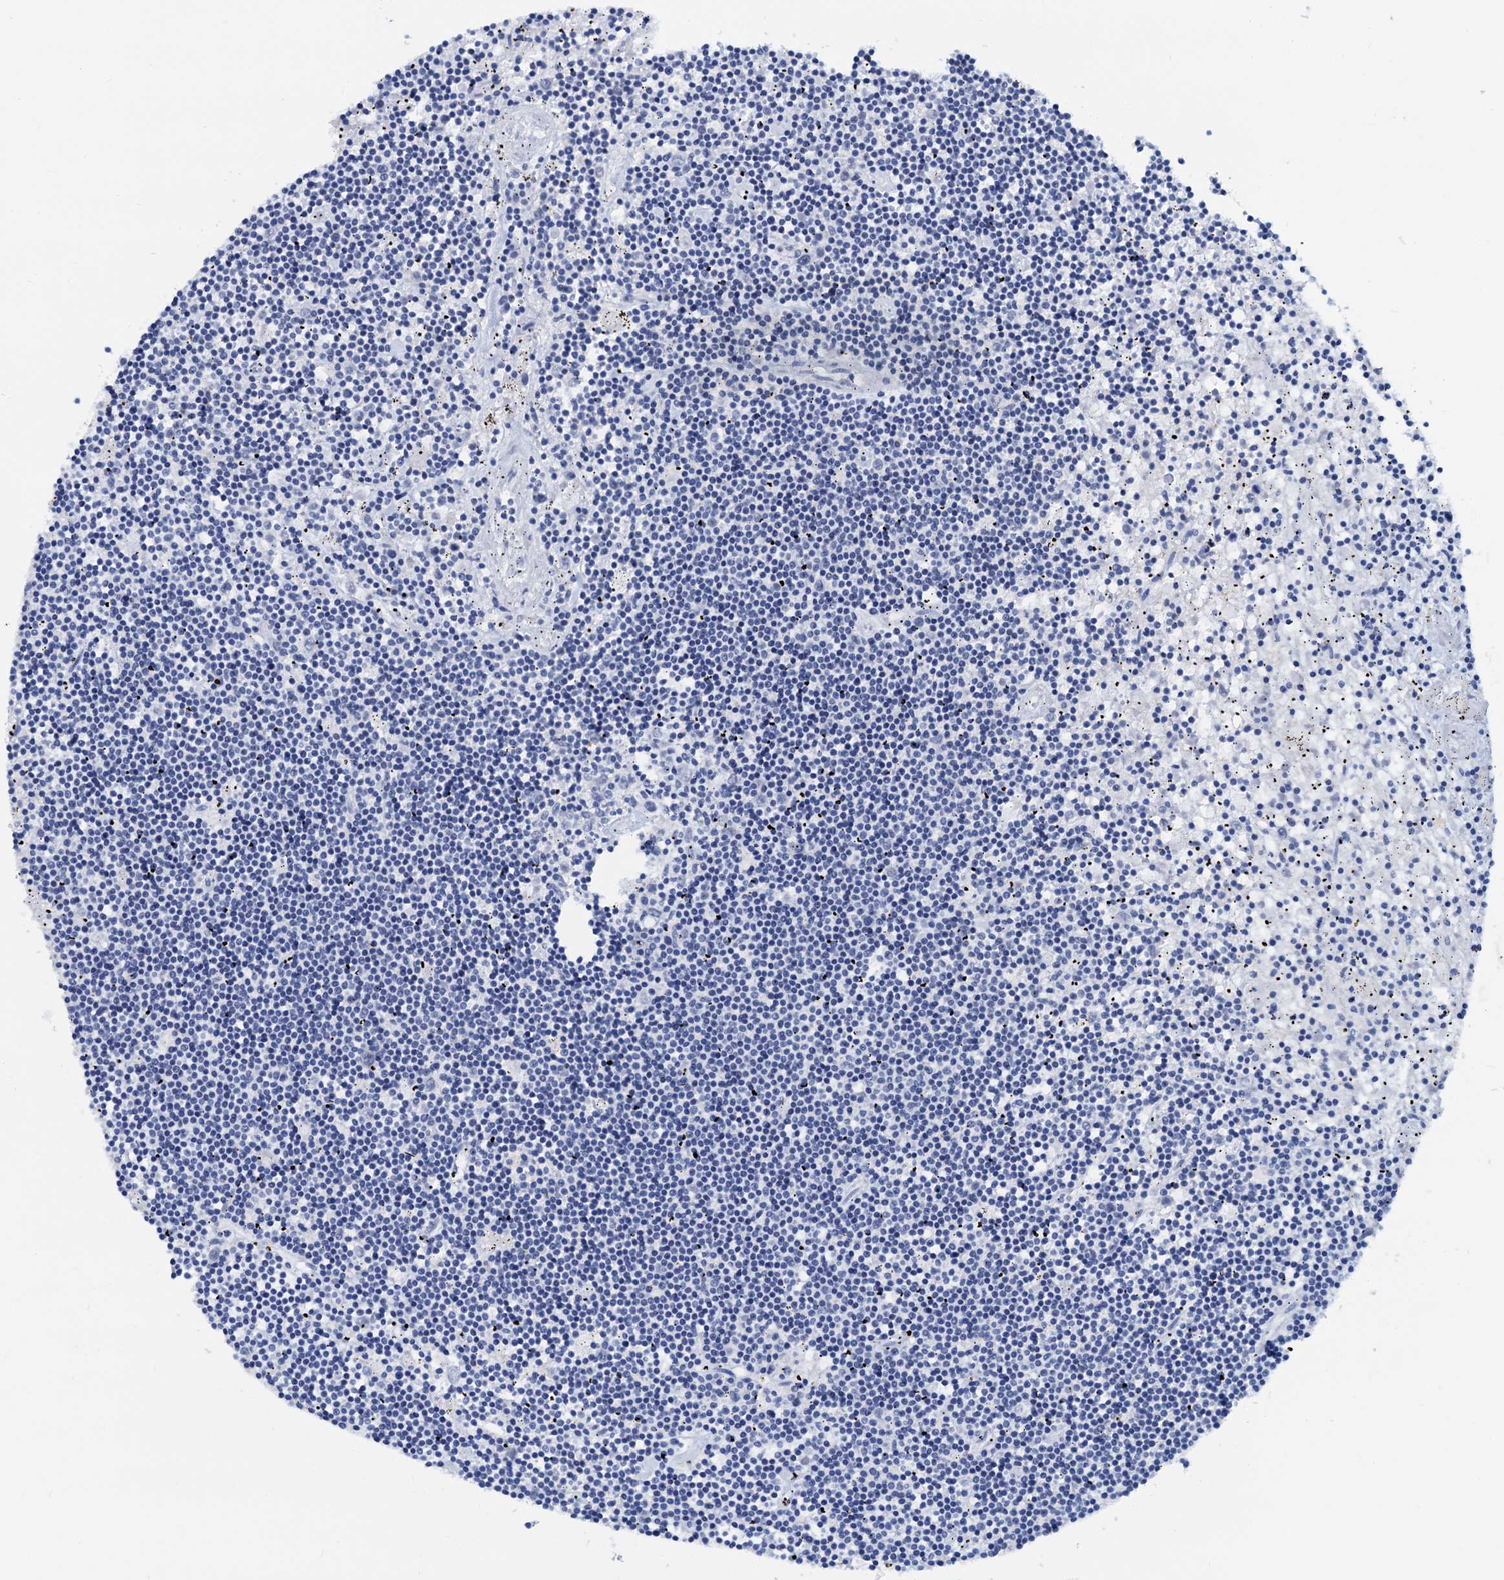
{"staining": {"intensity": "negative", "quantity": "none", "location": "none"}, "tissue": "lymphoma", "cell_type": "Tumor cells", "image_type": "cancer", "snomed": [{"axis": "morphology", "description": "Malignant lymphoma, non-Hodgkin's type, Low grade"}, {"axis": "topography", "description": "Spleen"}], "caption": "Immunohistochemical staining of lymphoma demonstrates no significant positivity in tumor cells. Brightfield microscopy of IHC stained with DAB (3,3'-diaminobenzidine) (brown) and hematoxylin (blue), captured at high magnification.", "gene": "PTGES3", "patient": {"sex": "male", "age": 76}}